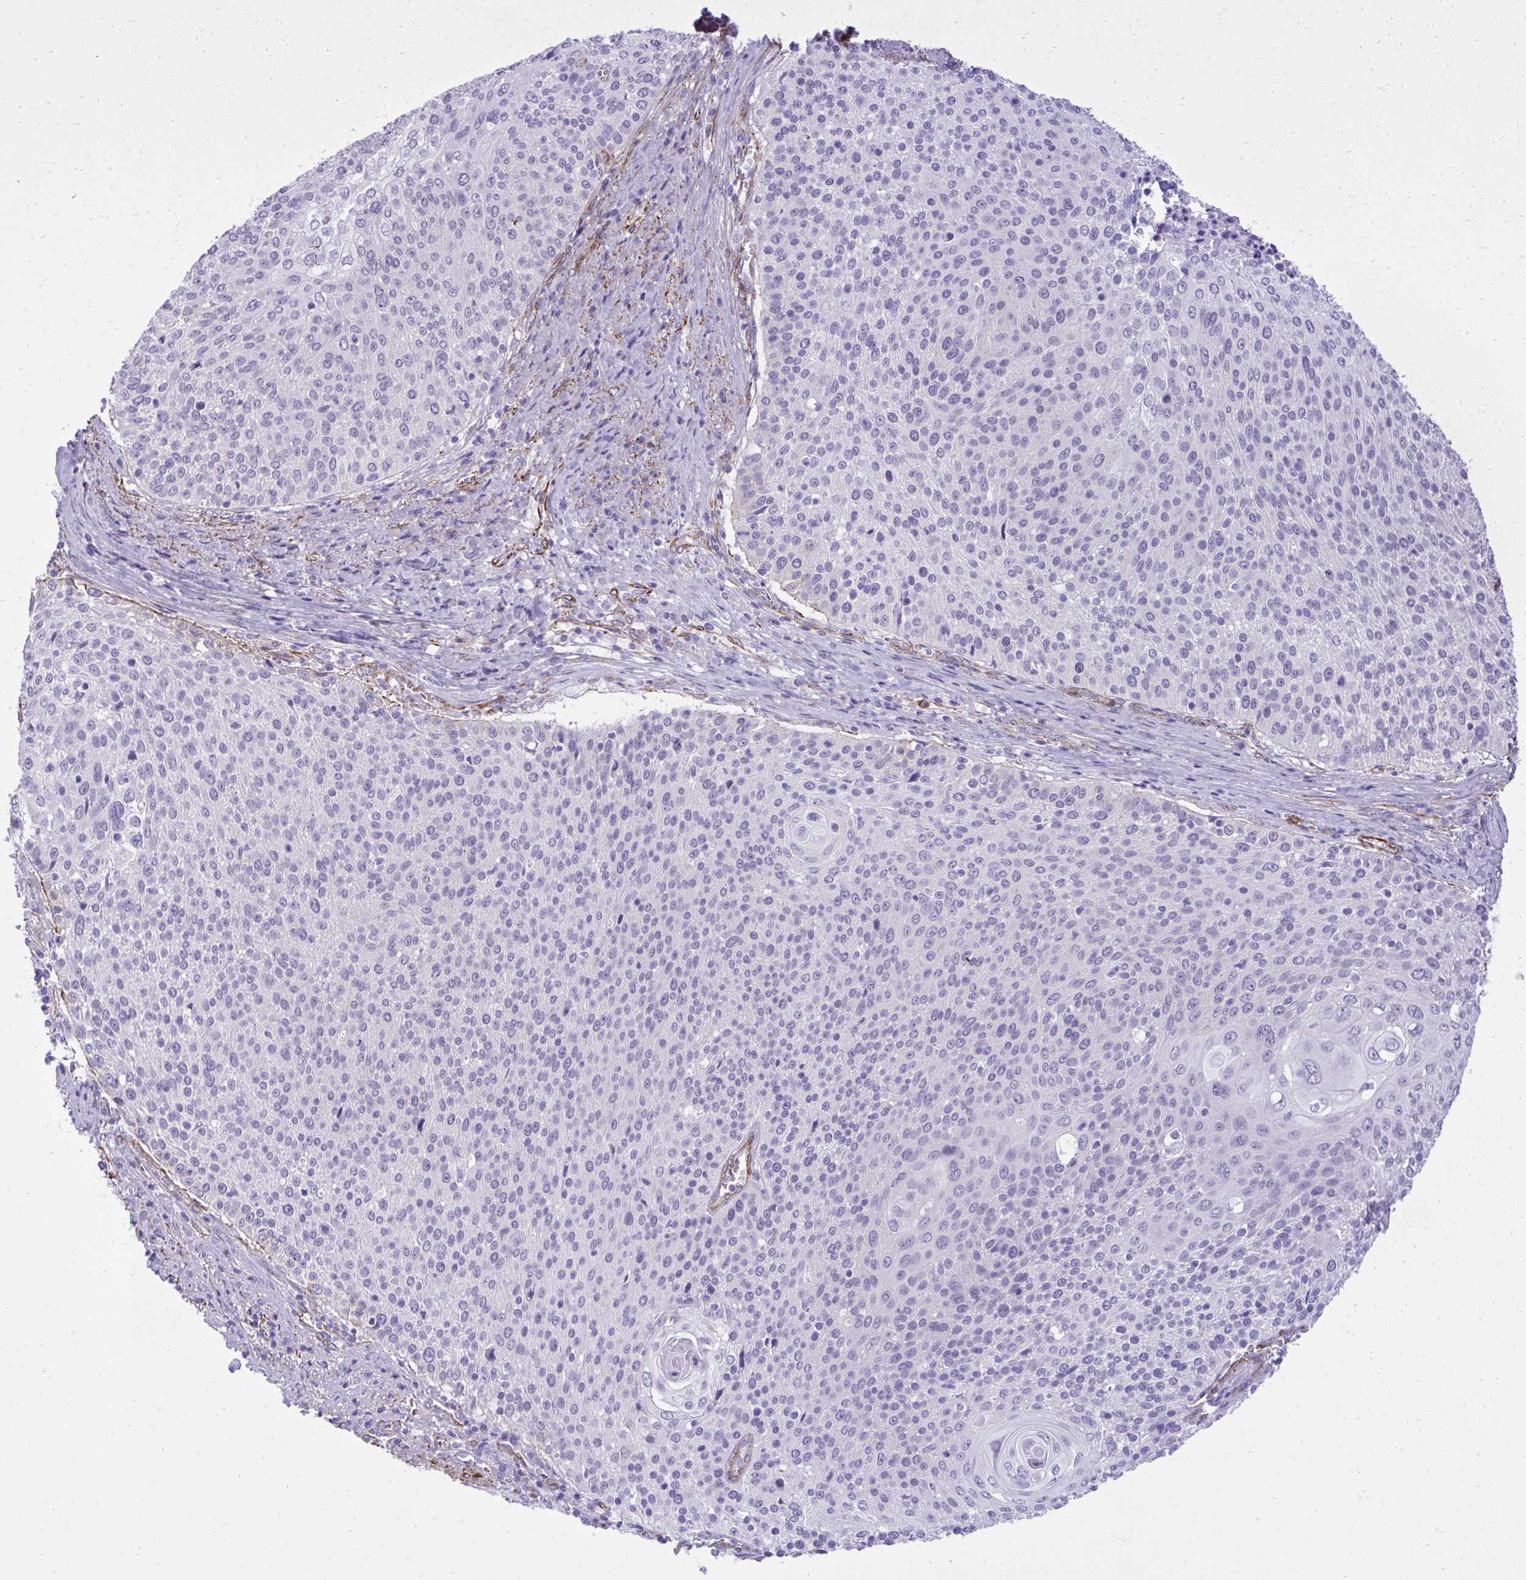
{"staining": {"intensity": "negative", "quantity": "none", "location": "none"}, "tissue": "cervical cancer", "cell_type": "Tumor cells", "image_type": "cancer", "snomed": [{"axis": "morphology", "description": "Squamous cell carcinoma, NOS"}, {"axis": "topography", "description": "Cervix"}], "caption": "Tumor cells are negative for brown protein staining in cervical cancer.", "gene": "PITPNM3", "patient": {"sex": "female", "age": 31}}